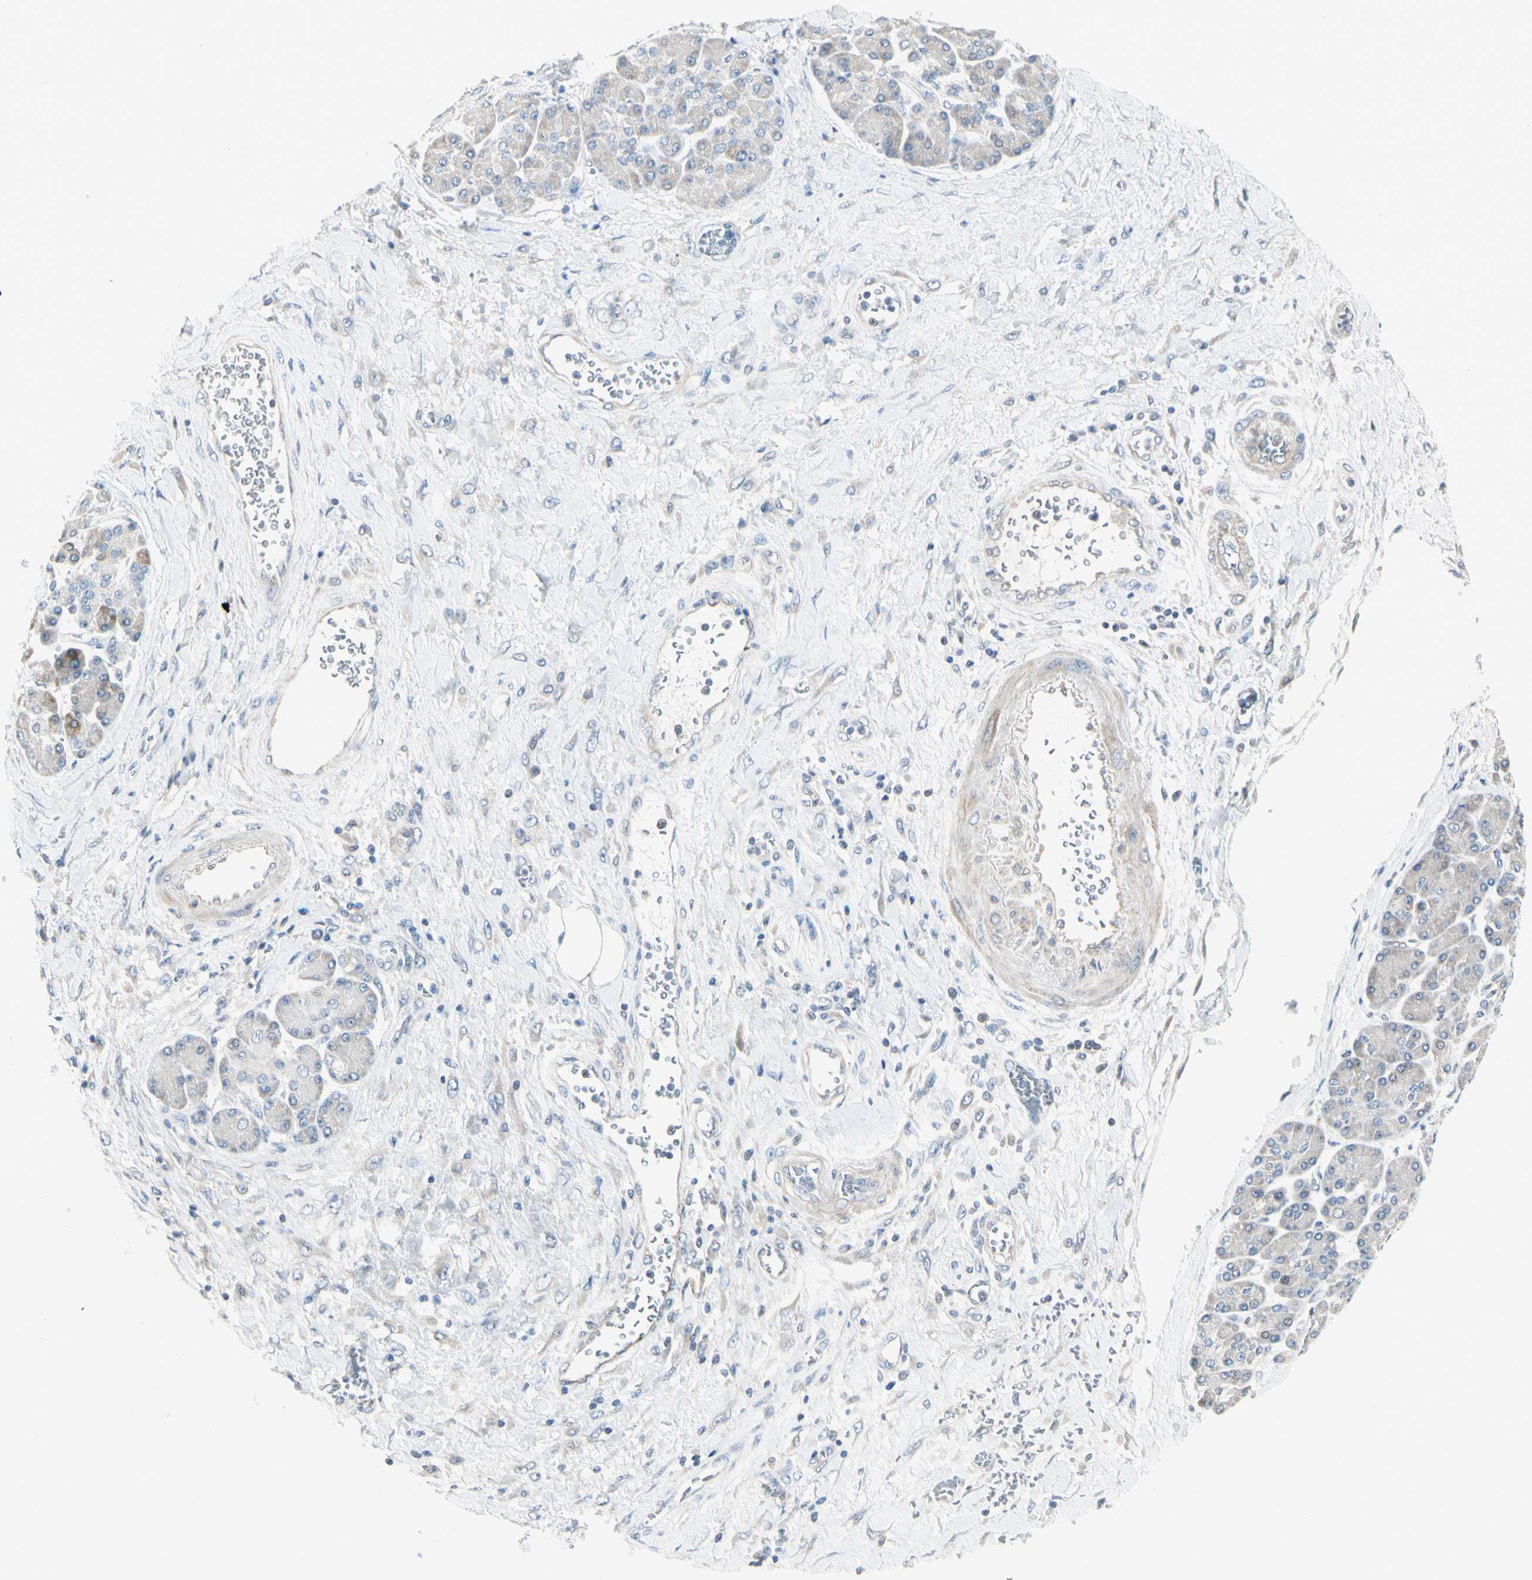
{"staining": {"intensity": "weak", "quantity": "<25%", "location": "cytoplasmic/membranous"}, "tissue": "pancreatic cancer", "cell_type": "Tumor cells", "image_type": "cancer", "snomed": [{"axis": "morphology", "description": "Adenocarcinoma, NOS"}, {"axis": "topography", "description": "Pancreas"}], "caption": "The photomicrograph exhibits no significant expression in tumor cells of pancreatic cancer.", "gene": "CYP2E1", "patient": {"sex": "female", "age": 70}}